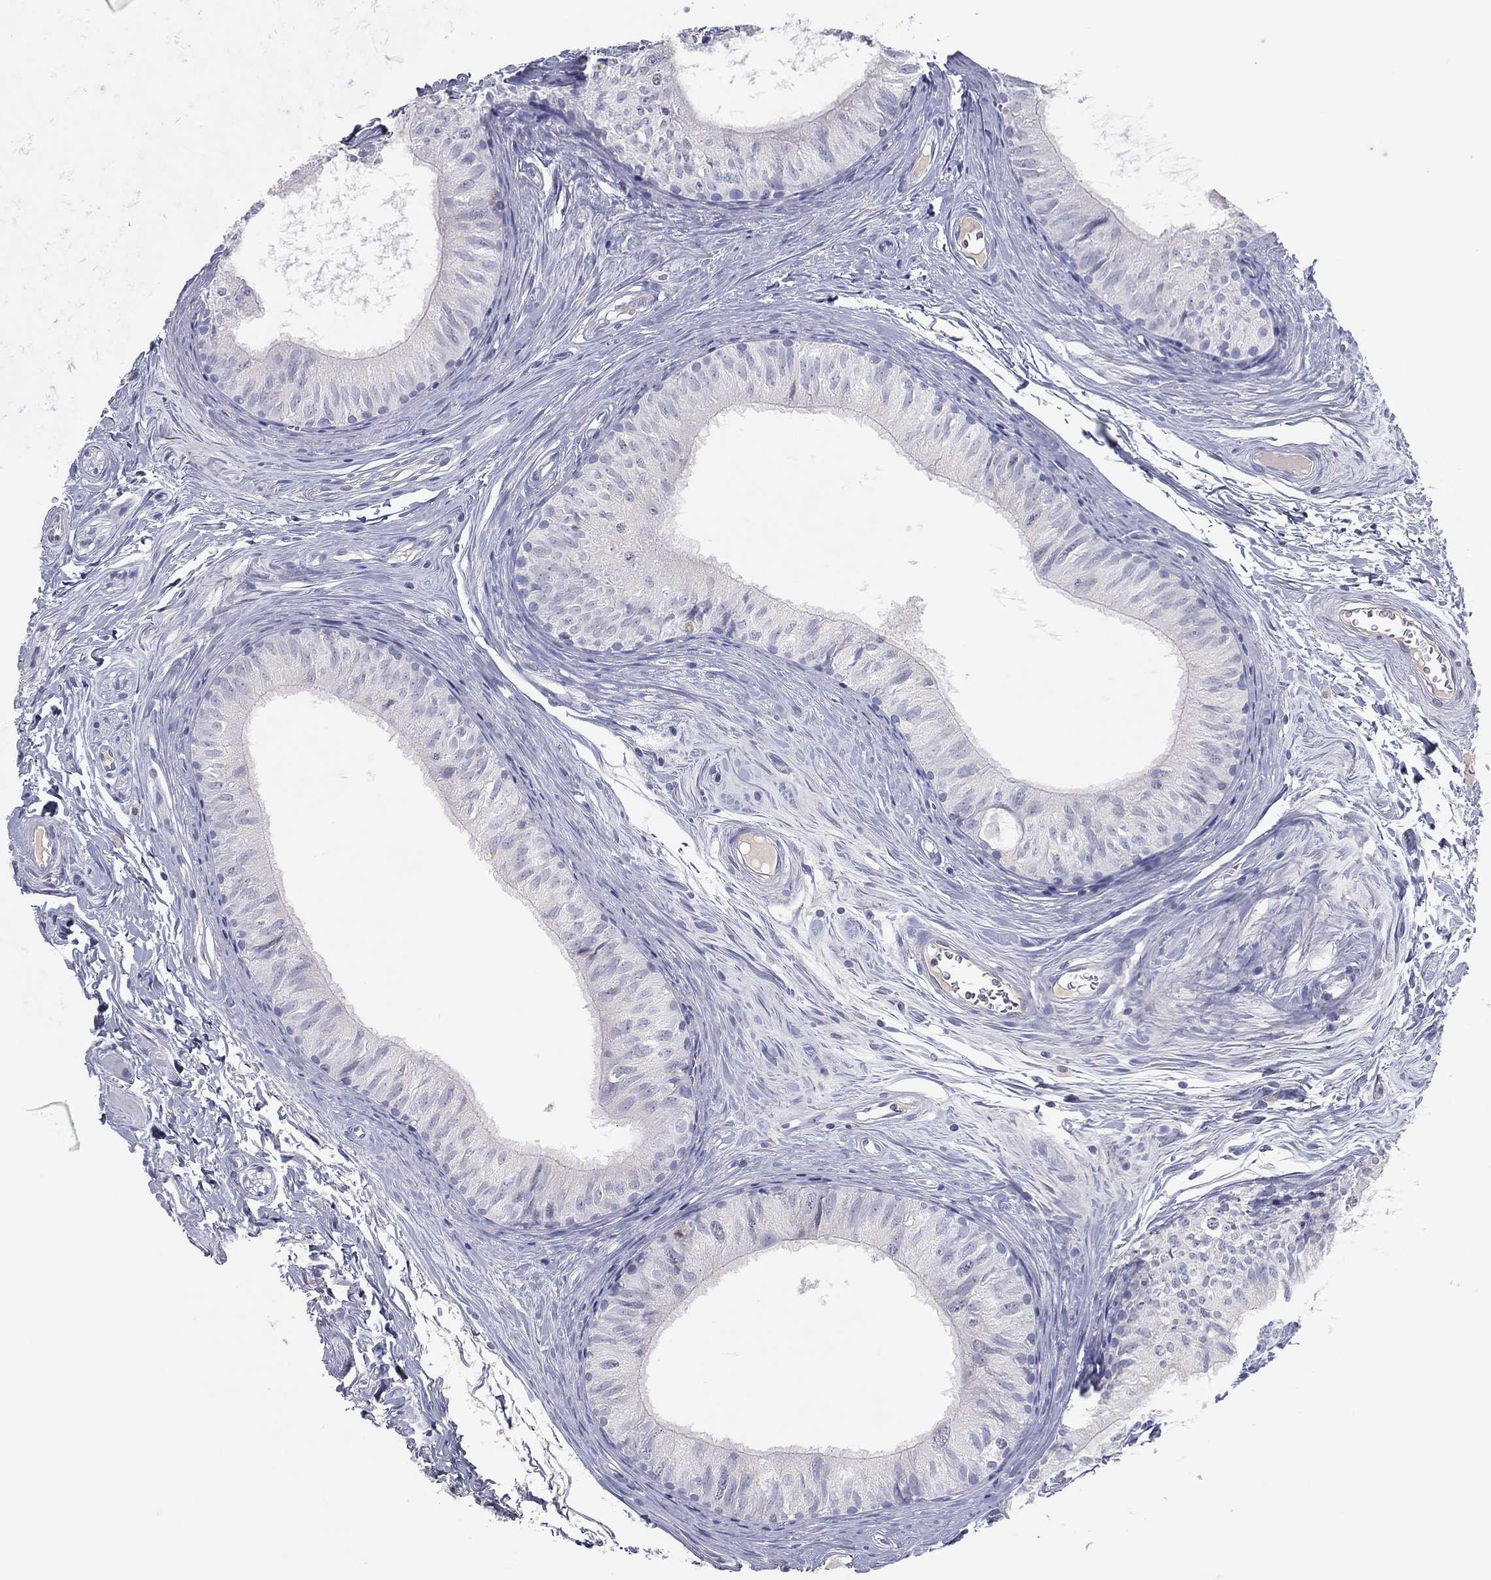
{"staining": {"intensity": "negative", "quantity": "none", "location": "none"}, "tissue": "epididymis", "cell_type": "Glandular cells", "image_type": "normal", "snomed": [{"axis": "morphology", "description": "Normal tissue, NOS"}, {"axis": "topography", "description": "Epididymis"}], "caption": "IHC image of unremarkable epididymis: epididymis stained with DAB (3,3'-diaminobenzidine) exhibits no significant protein staining in glandular cells.", "gene": "CPT1B", "patient": {"sex": "male", "age": 52}}